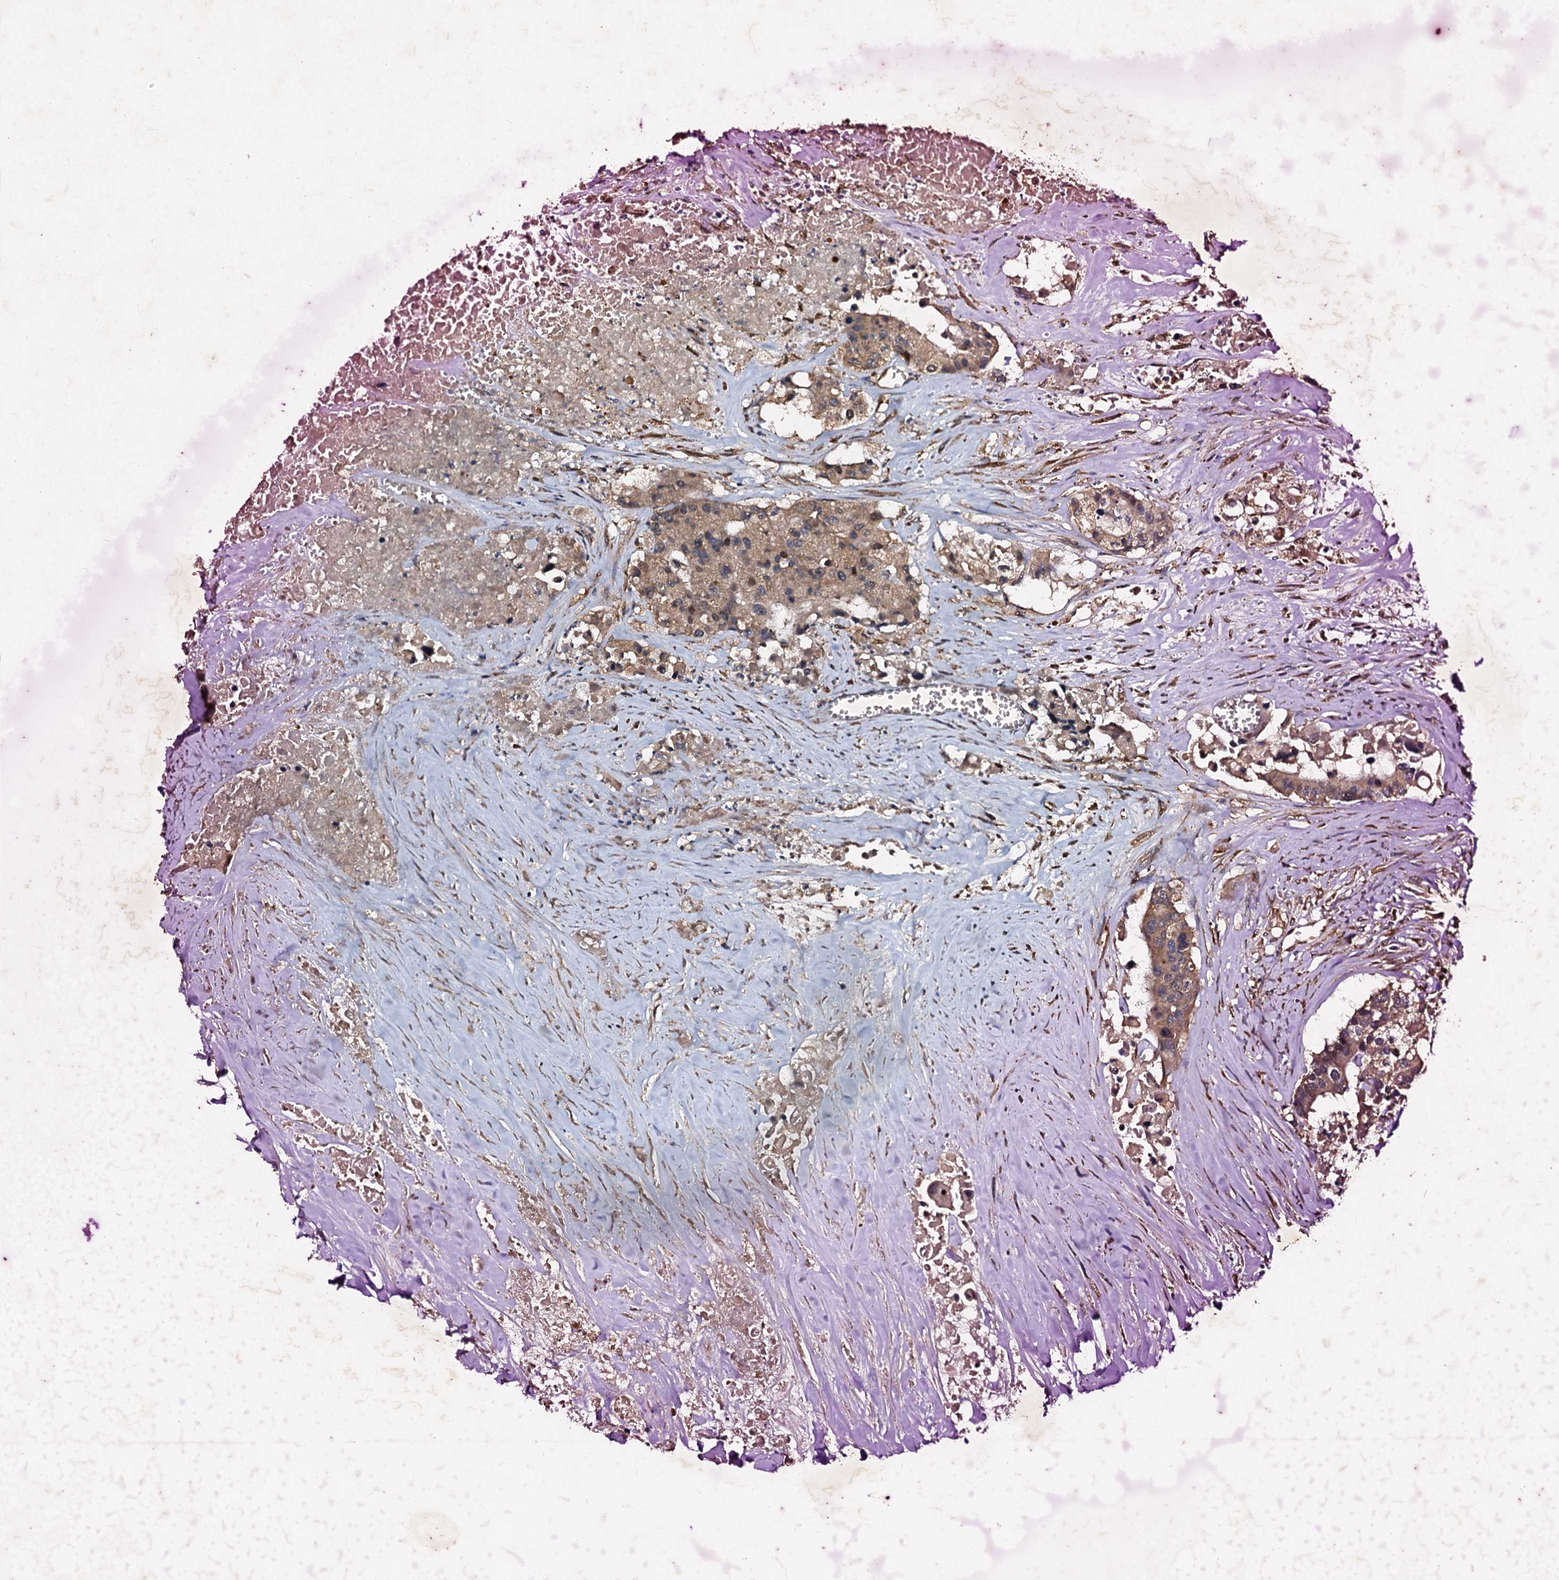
{"staining": {"intensity": "moderate", "quantity": ">75%", "location": "cytoplasmic/membranous"}, "tissue": "colorectal cancer", "cell_type": "Tumor cells", "image_type": "cancer", "snomed": [{"axis": "morphology", "description": "Adenocarcinoma, NOS"}, {"axis": "topography", "description": "Colon"}], "caption": "Tumor cells display medium levels of moderate cytoplasmic/membranous staining in approximately >75% of cells in colorectal adenocarcinoma.", "gene": "ADAMTS10", "patient": {"sex": "male", "age": 77}}